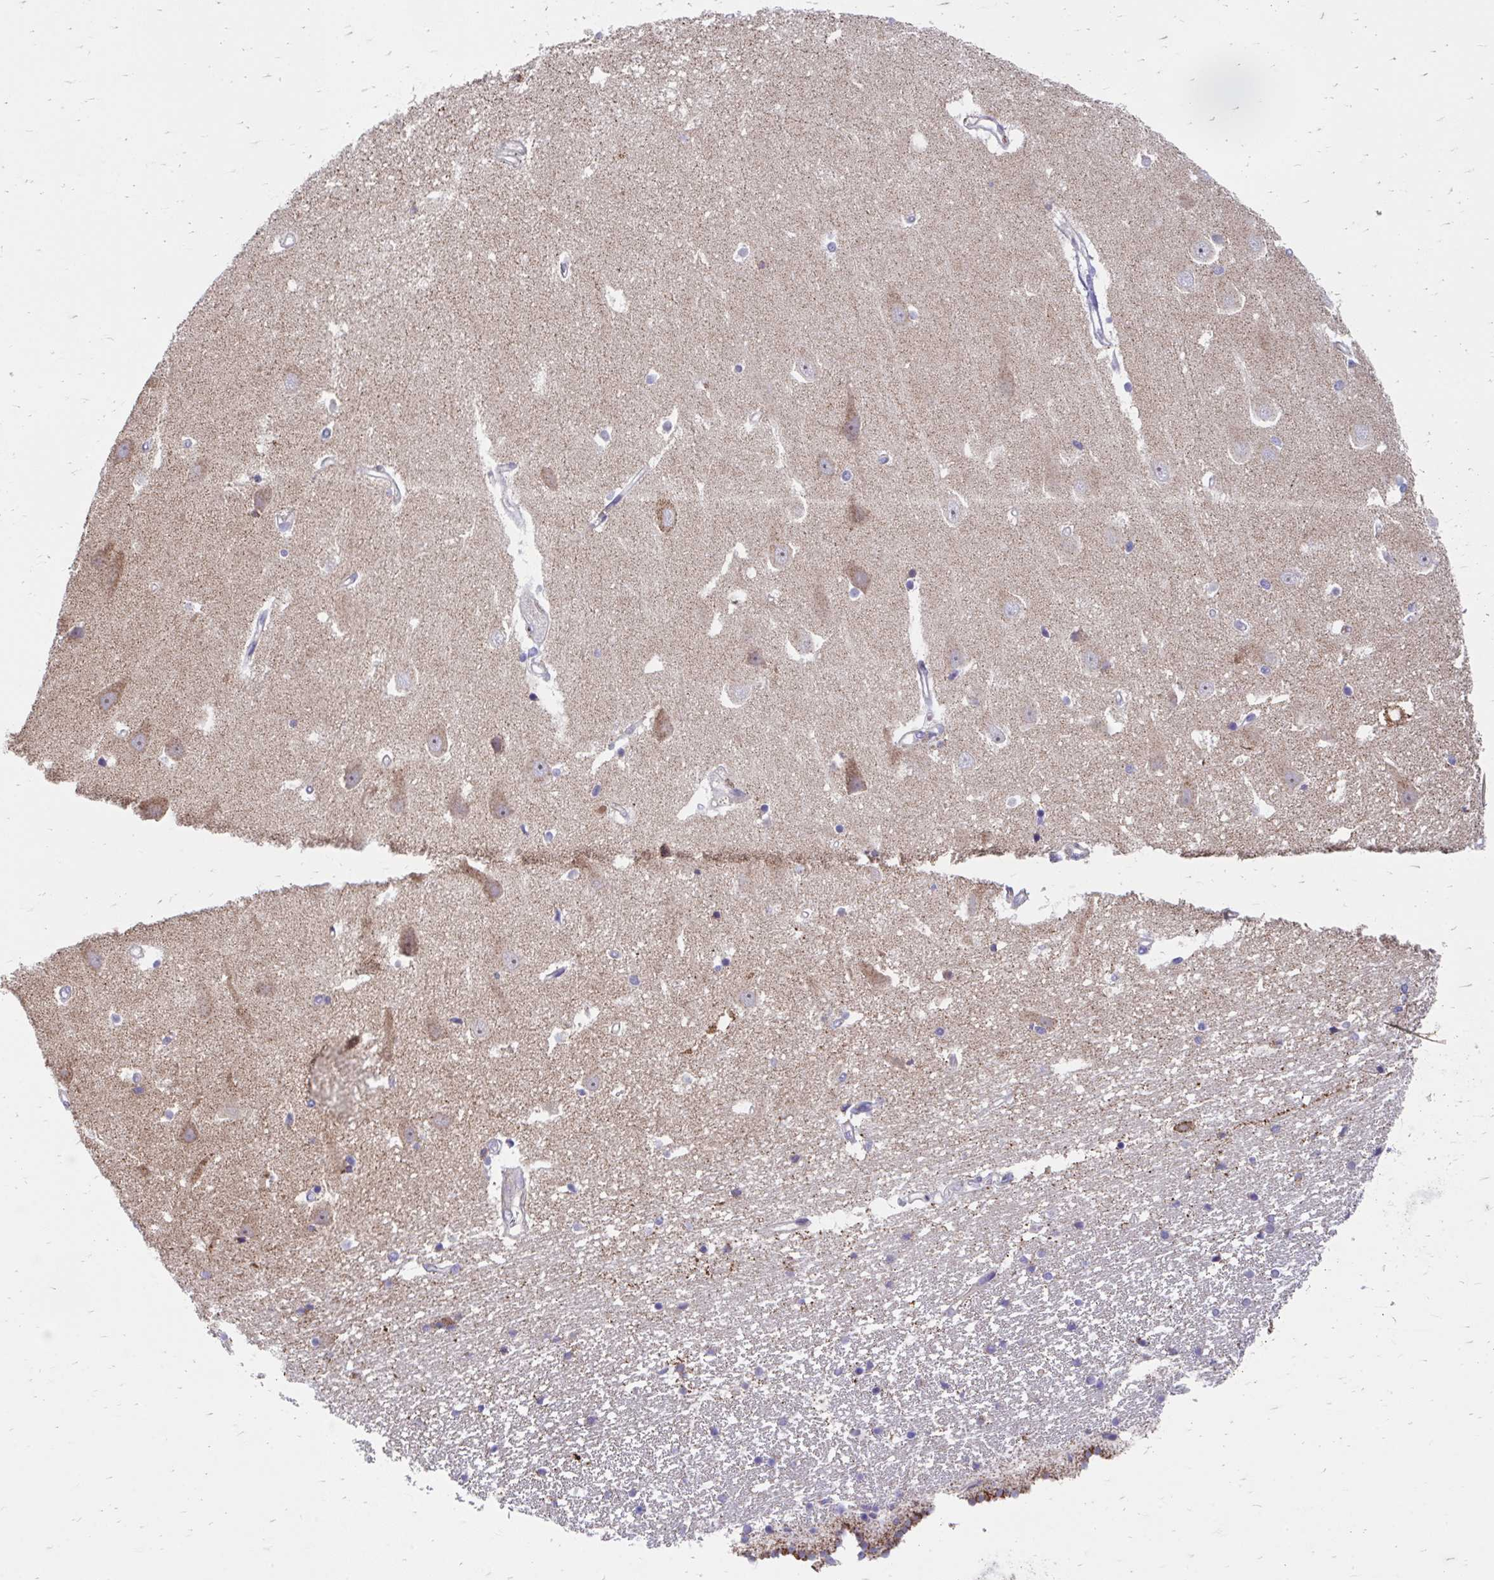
{"staining": {"intensity": "weak", "quantity": "<25%", "location": "cytoplasmic/membranous"}, "tissue": "hippocampus", "cell_type": "Glial cells", "image_type": "normal", "snomed": [{"axis": "morphology", "description": "Normal tissue, NOS"}, {"axis": "topography", "description": "Hippocampus"}], "caption": "The photomicrograph displays no staining of glial cells in unremarkable hippocampus.", "gene": "FHIP1B", "patient": {"sex": "male", "age": 63}}